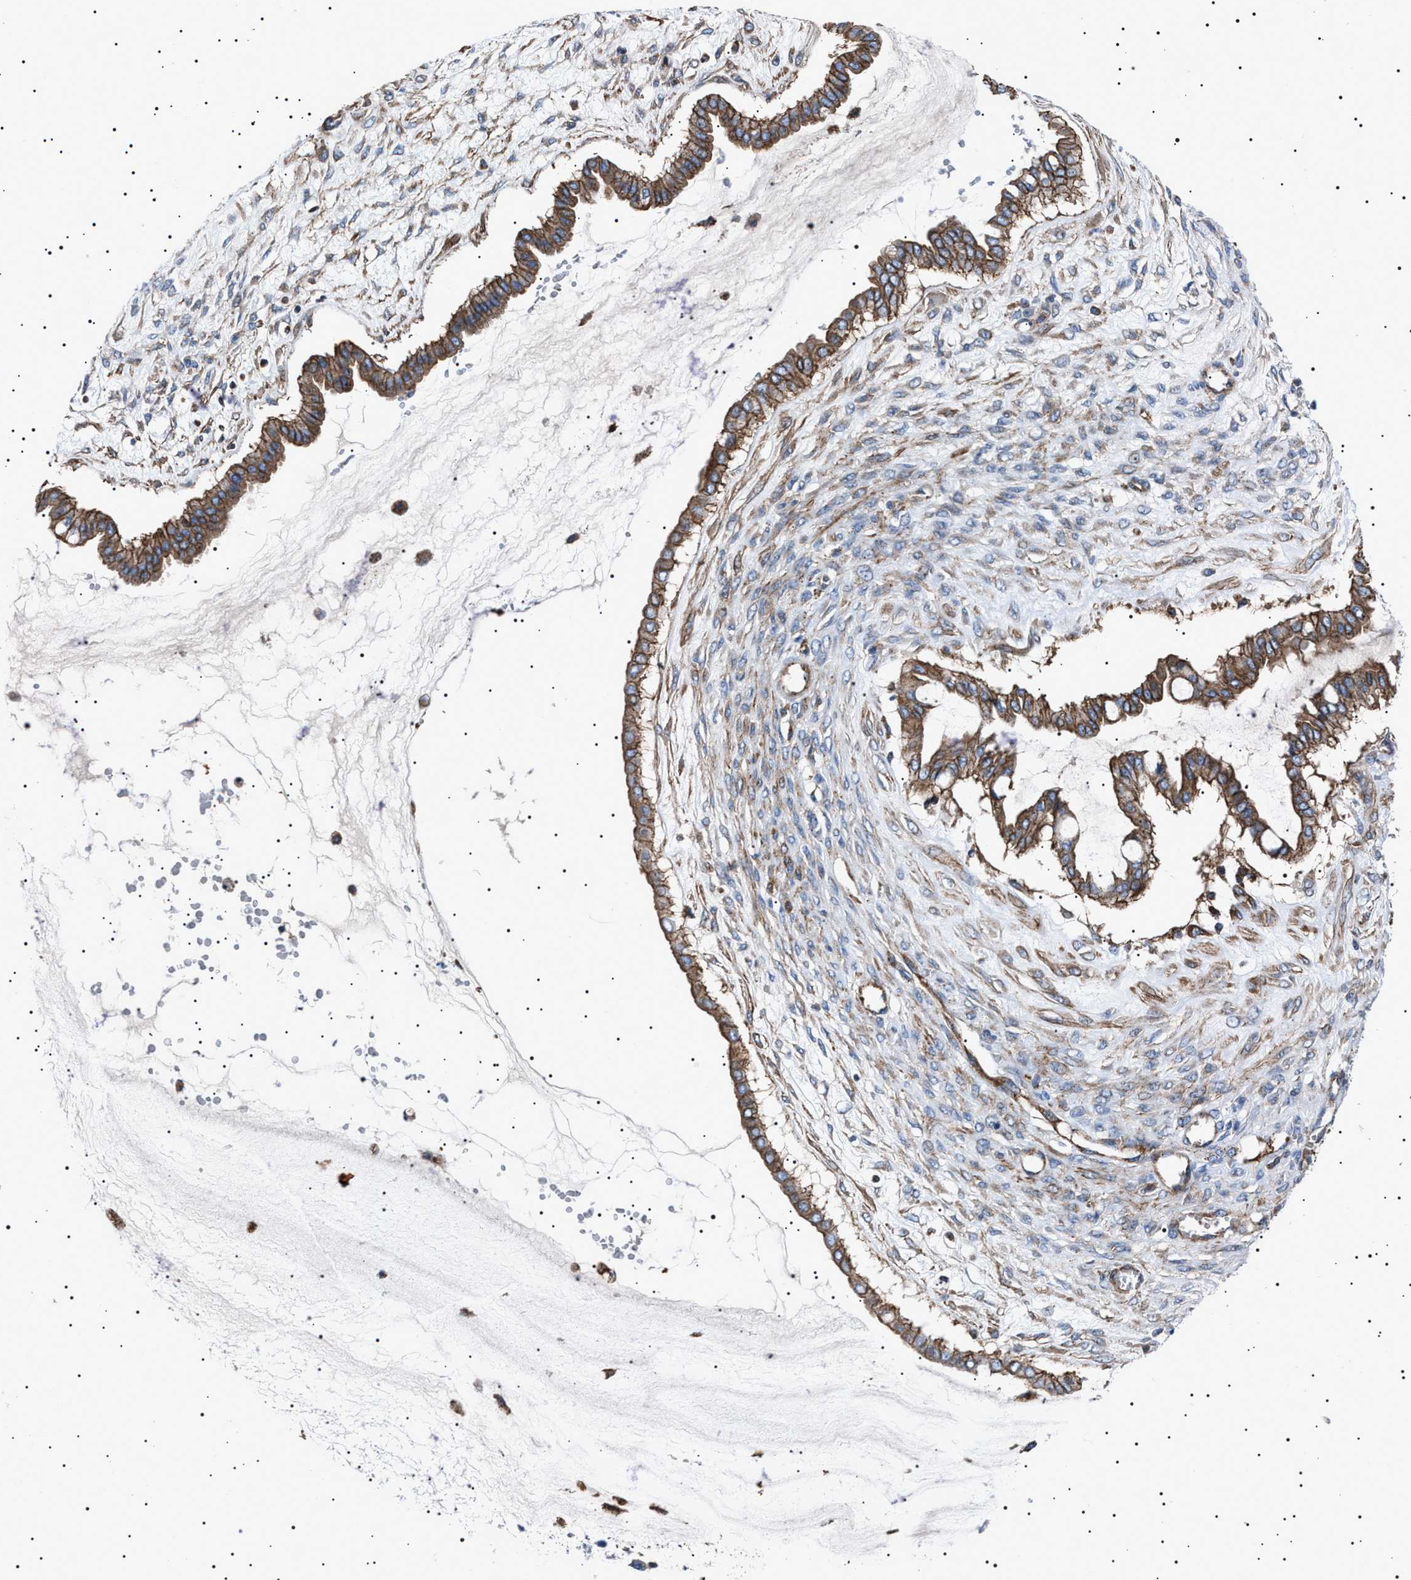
{"staining": {"intensity": "moderate", "quantity": ">75%", "location": "cytoplasmic/membranous"}, "tissue": "ovarian cancer", "cell_type": "Tumor cells", "image_type": "cancer", "snomed": [{"axis": "morphology", "description": "Cystadenocarcinoma, mucinous, NOS"}, {"axis": "topography", "description": "Ovary"}], "caption": "Moderate cytoplasmic/membranous expression for a protein is identified in about >75% of tumor cells of ovarian mucinous cystadenocarcinoma using IHC.", "gene": "NEU1", "patient": {"sex": "female", "age": 73}}